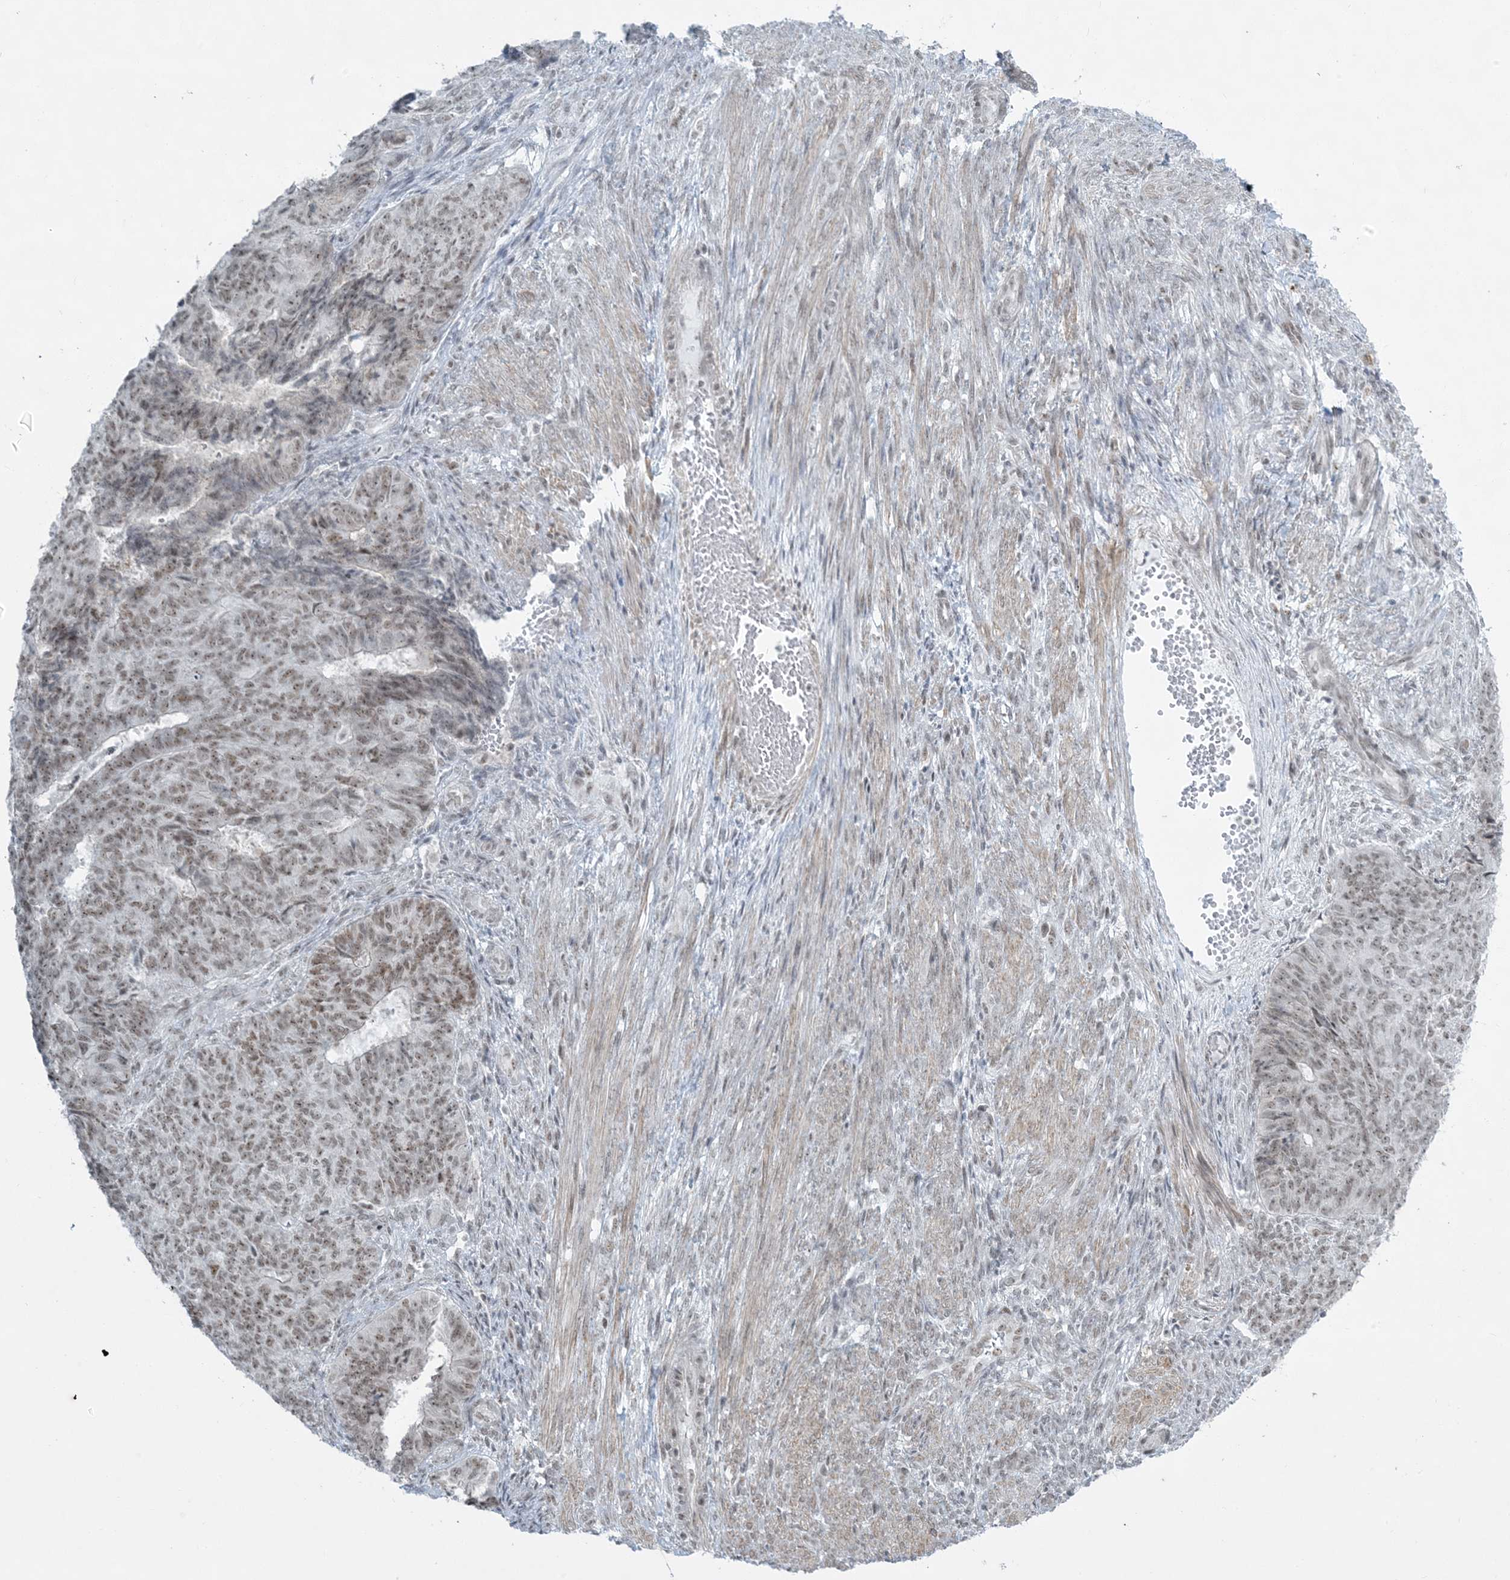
{"staining": {"intensity": "weak", "quantity": ">75%", "location": "nuclear"}, "tissue": "endometrial cancer", "cell_type": "Tumor cells", "image_type": "cancer", "snomed": [{"axis": "morphology", "description": "Adenocarcinoma, NOS"}, {"axis": "topography", "description": "Endometrium"}], "caption": "Brown immunohistochemical staining in human endometrial cancer (adenocarcinoma) reveals weak nuclear positivity in approximately >75% of tumor cells.", "gene": "ZNF787", "patient": {"sex": "female", "age": 32}}